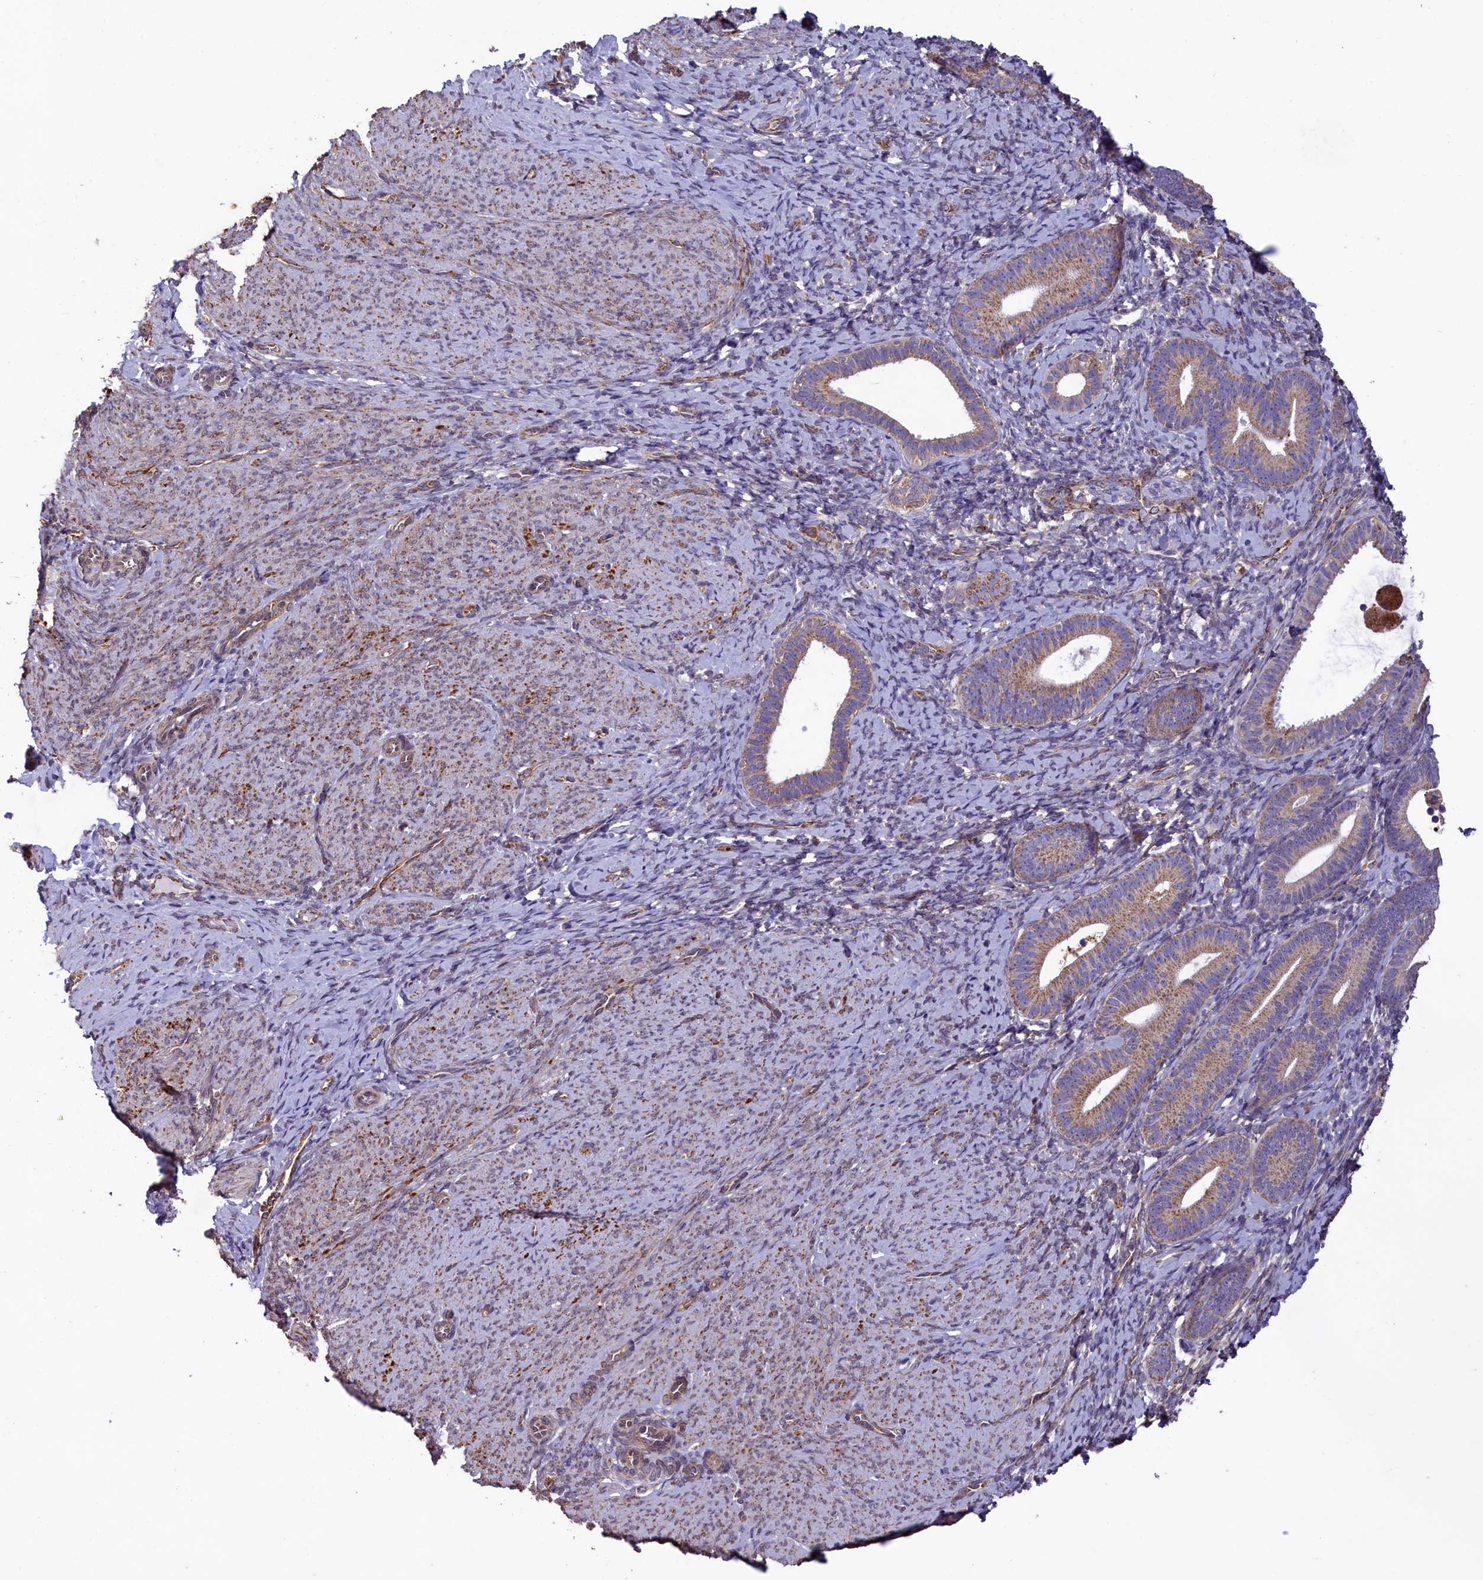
{"staining": {"intensity": "weak", "quantity": "<25%", "location": "cytoplasmic/membranous"}, "tissue": "endometrium", "cell_type": "Cells in endometrial stroma", "image_type": "normal", "snomed": [{"axis": "morphology", "description": "Normal tissue, NOS"}, {"axis": "topography", "description": "Endometrium"}], "caption": "Immunohistochemistry image of benign endometrium: endometrium stained with DAB shows no significant protein staining in cells in endometrial stroma. The staining was performed using DAB (3,3'-diaminobenzidine) to visualize the protein expression in brown, while the nuclei were stained in blue with hematoxylin (Magnification: 20x).", "gene": "ACAD8", "patient": {"sex": "female", "age": 65}}